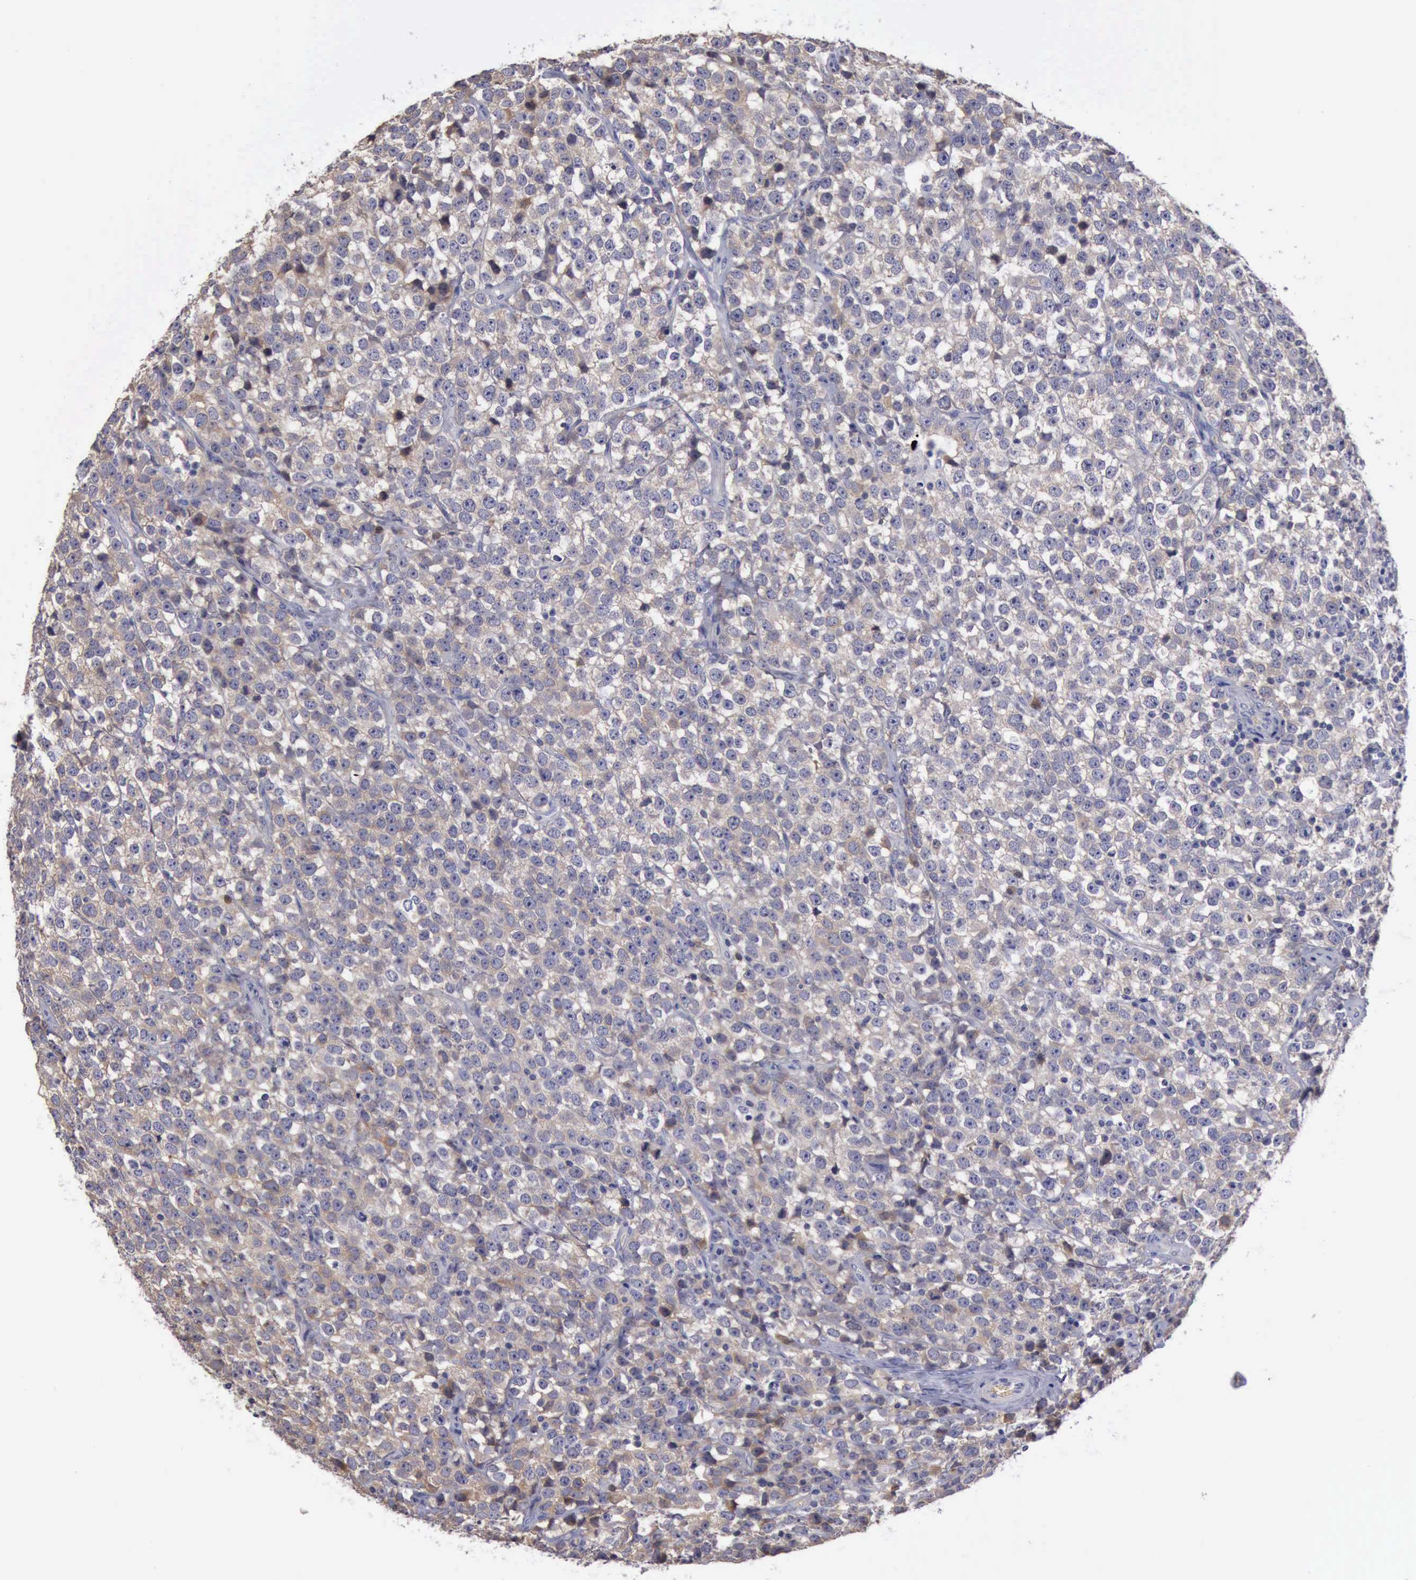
{"staining": {"intensity": "weak", "quantity": ">75%", "location": "cytoplasmic/membranous"}, "tissue": "testis cancer", "cell_type": "Tumor cells", "image_type": "cancer", "snomed": [{"axis": "morphology", "description": "Seminoma, NOS"}, {"axis": "topography", "description": "Testis"}], "caption": "Immunohistochemical staining of human testis cancer (seminoma) shows weak cytoplasmic/membranous protein staining in approximately >75% of tumor cells.", "gene": "CEP128", "patient": {"sex": "male", "age": 25}}